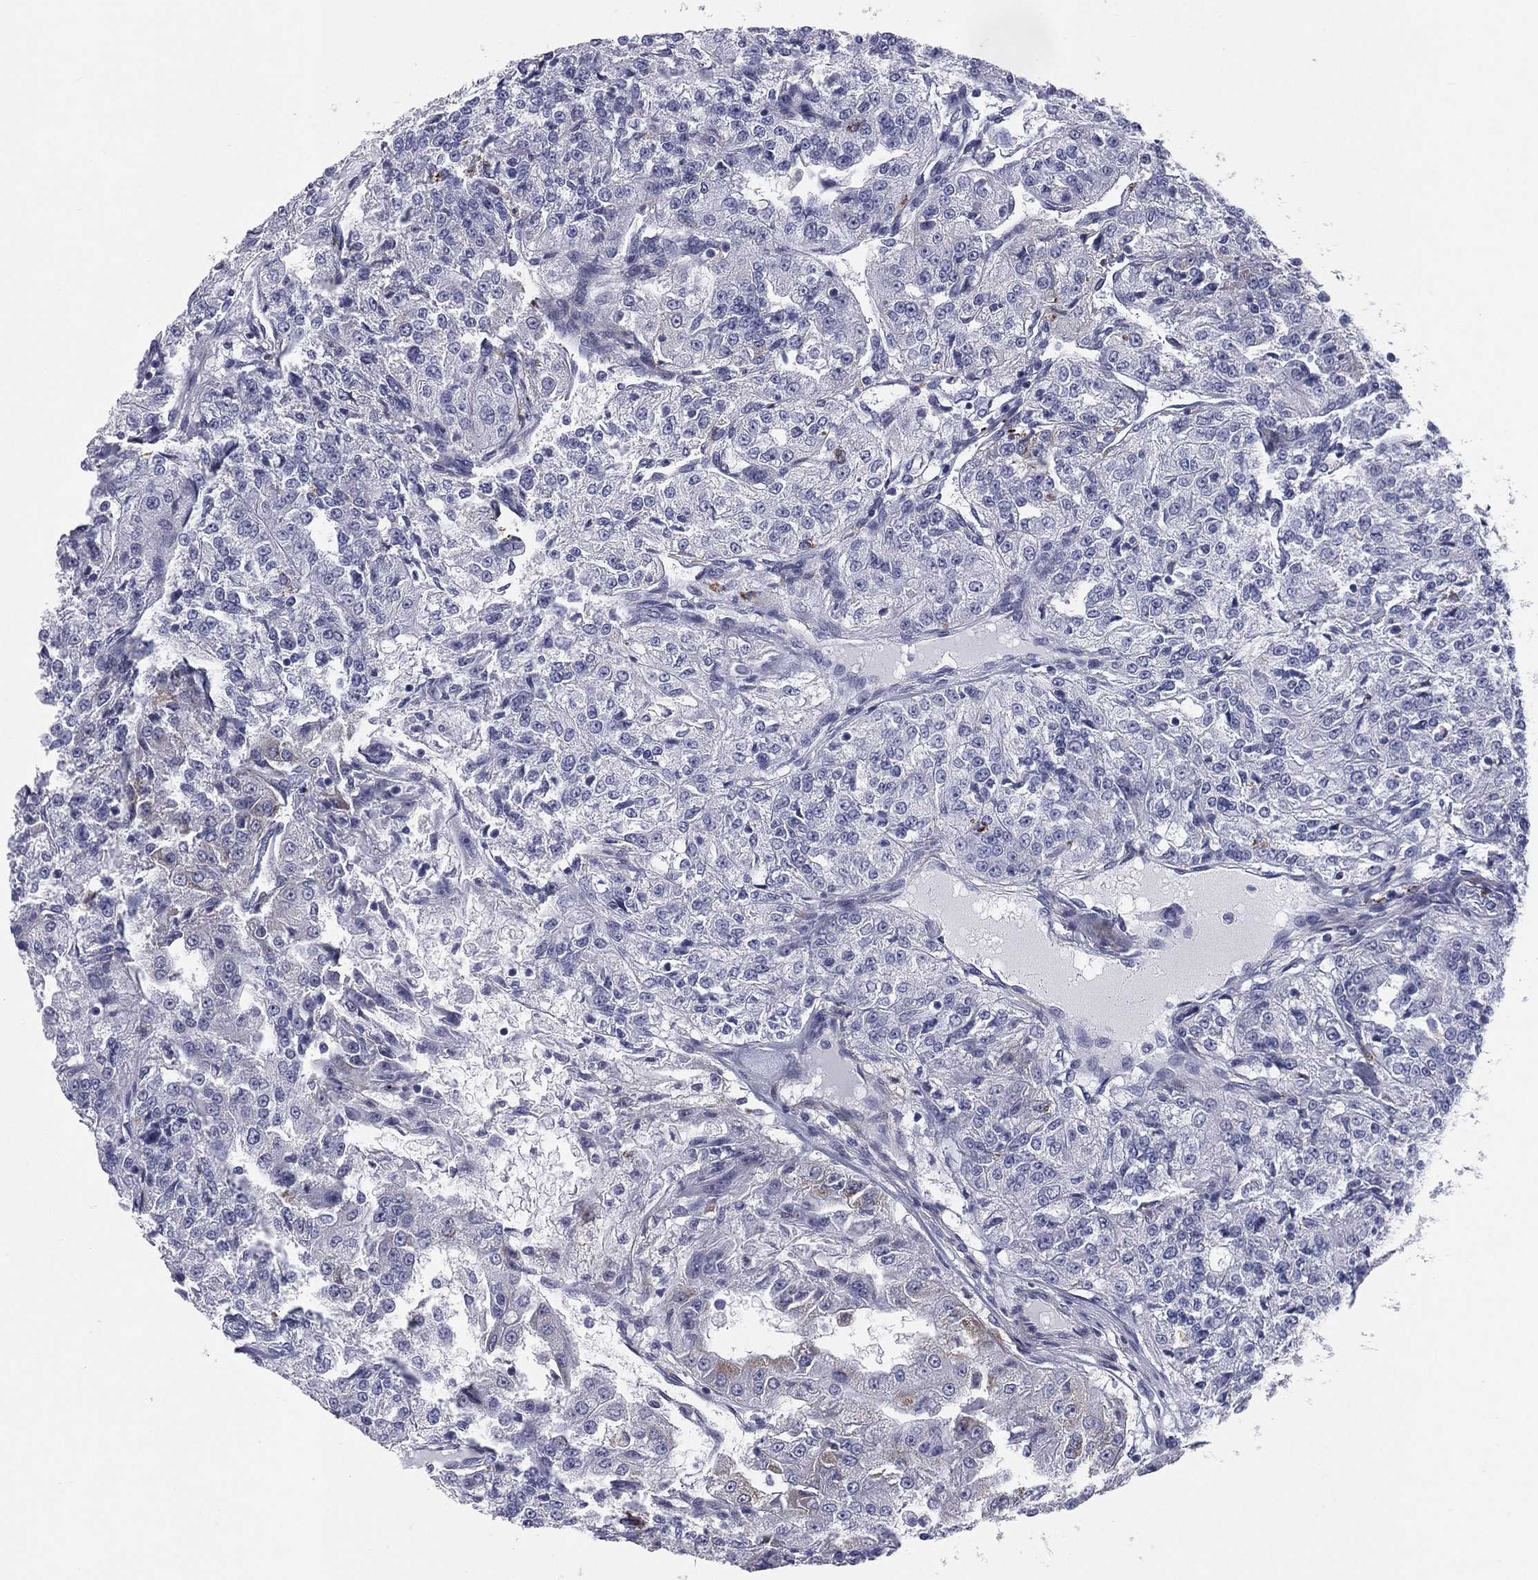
{"staining": {"intensity": "negative", "quantity": "none", "location": "none"}, "tissue": "renal cancer", "cell_type": "Tumor cells", "image_type": "cancer", "snomed": [{"axis": "morphology", "description": "Adenocarcinoma, NOS"}, {"axis": "topography", "description": "Kidney"}], "caption": "Immunohistochemical staining of renal cancer (adenocarcinoma) exhibits no significant positivity in tumor cells.", "gene": "HLA-DOA", "patient": {"sex": "female", "age": 63}}